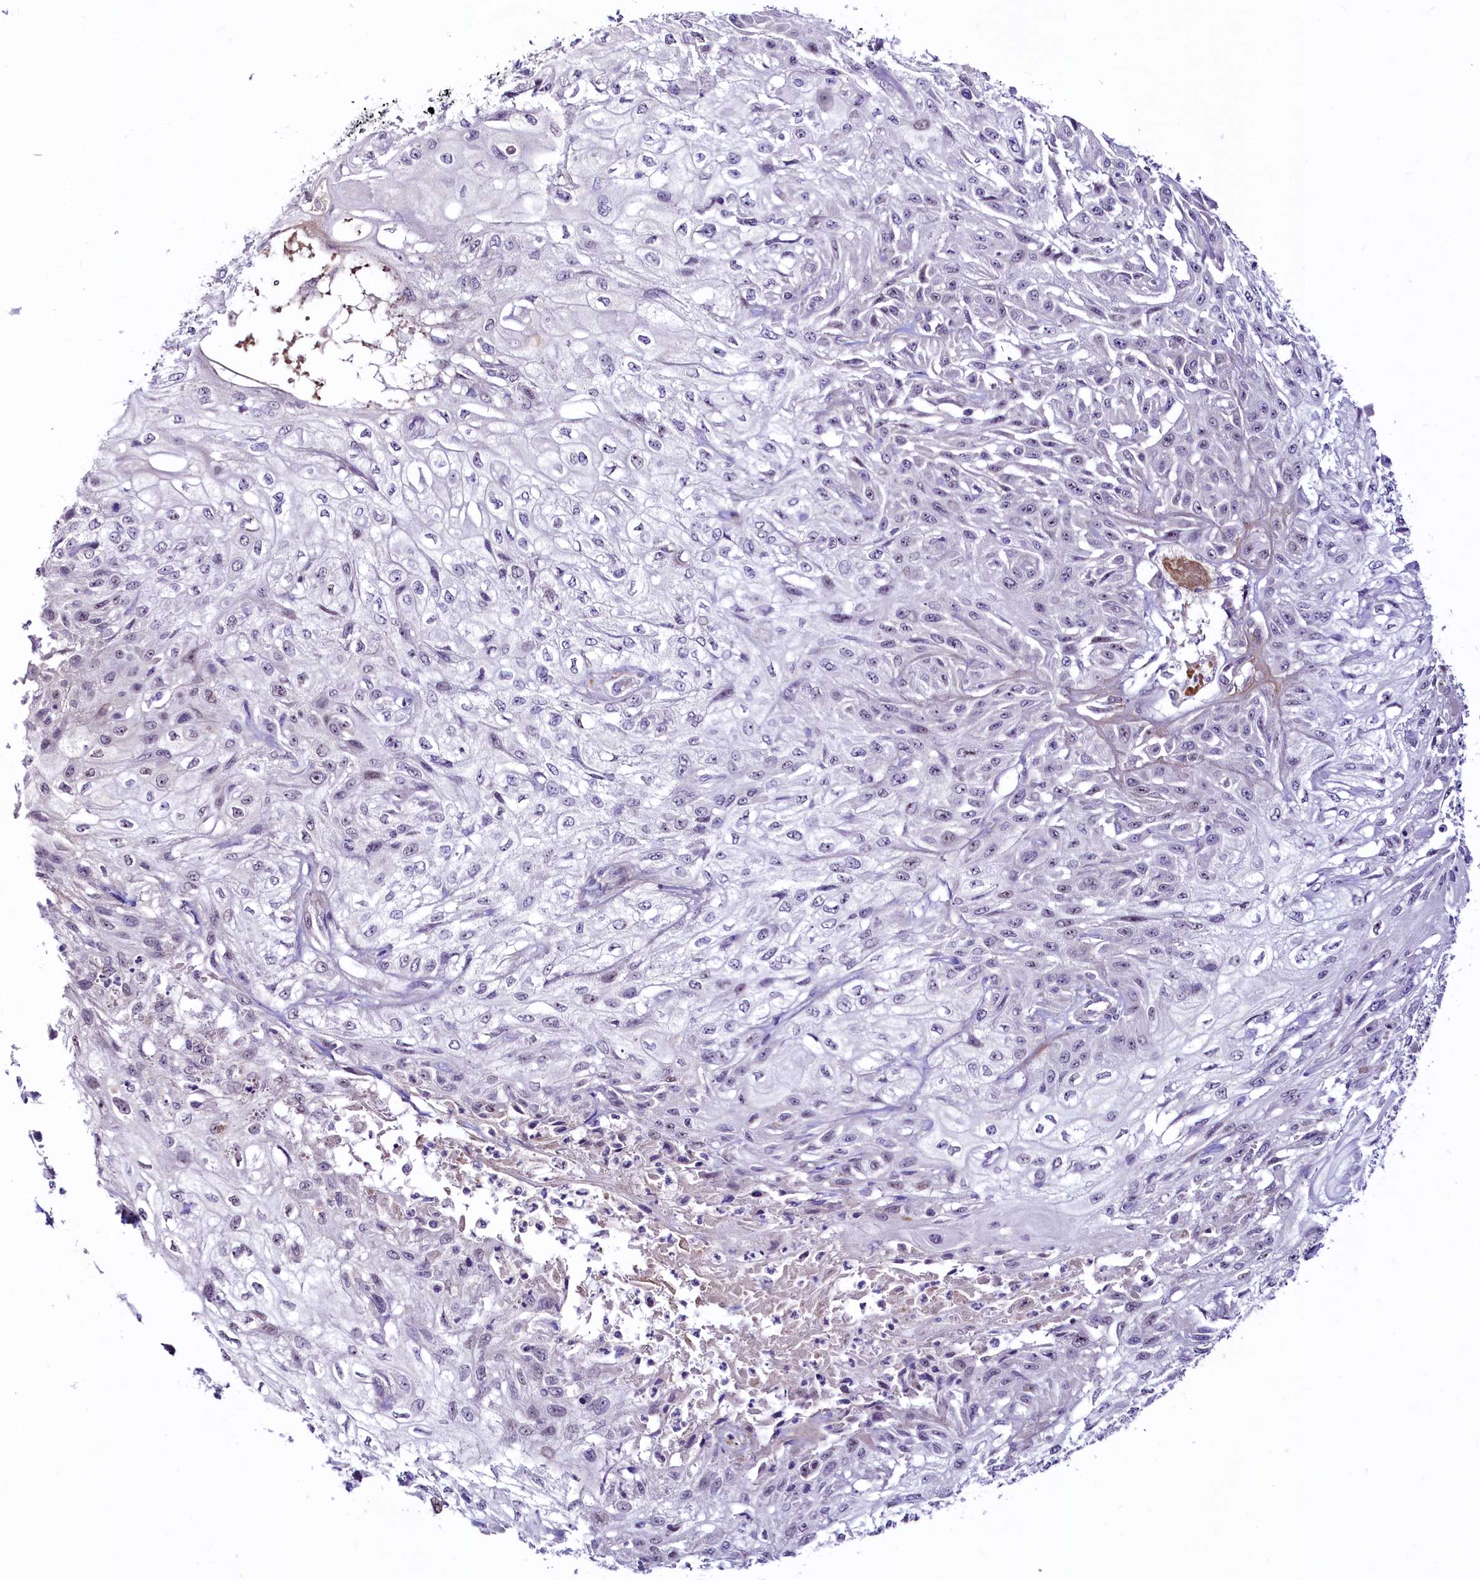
{"staining": {"intensity": "negative", "quantity": "none", "location": "none"}, "tissue": "skin cancer", "cell_type": "Tumor cells", "image_type": "cancer", "snomed": [{"axis": "morphology", "description": "Squamous cell carcinoma, NOS"}, {"axis": "morphology", "description": "Squamous cell carcinoma, metastatic, NOS"}, {"axis": "topography", "description": "Skin"}, {"axis": "topography", "description": "Lymph node"}], "caption": "Human skin cancer (metastatic squamous cell carcinoma) stained for a protein using IHC demonstrates no expression in tumor cells.", "gene": "LEUTX", "patient": {"sex": "male", "age": 75}}